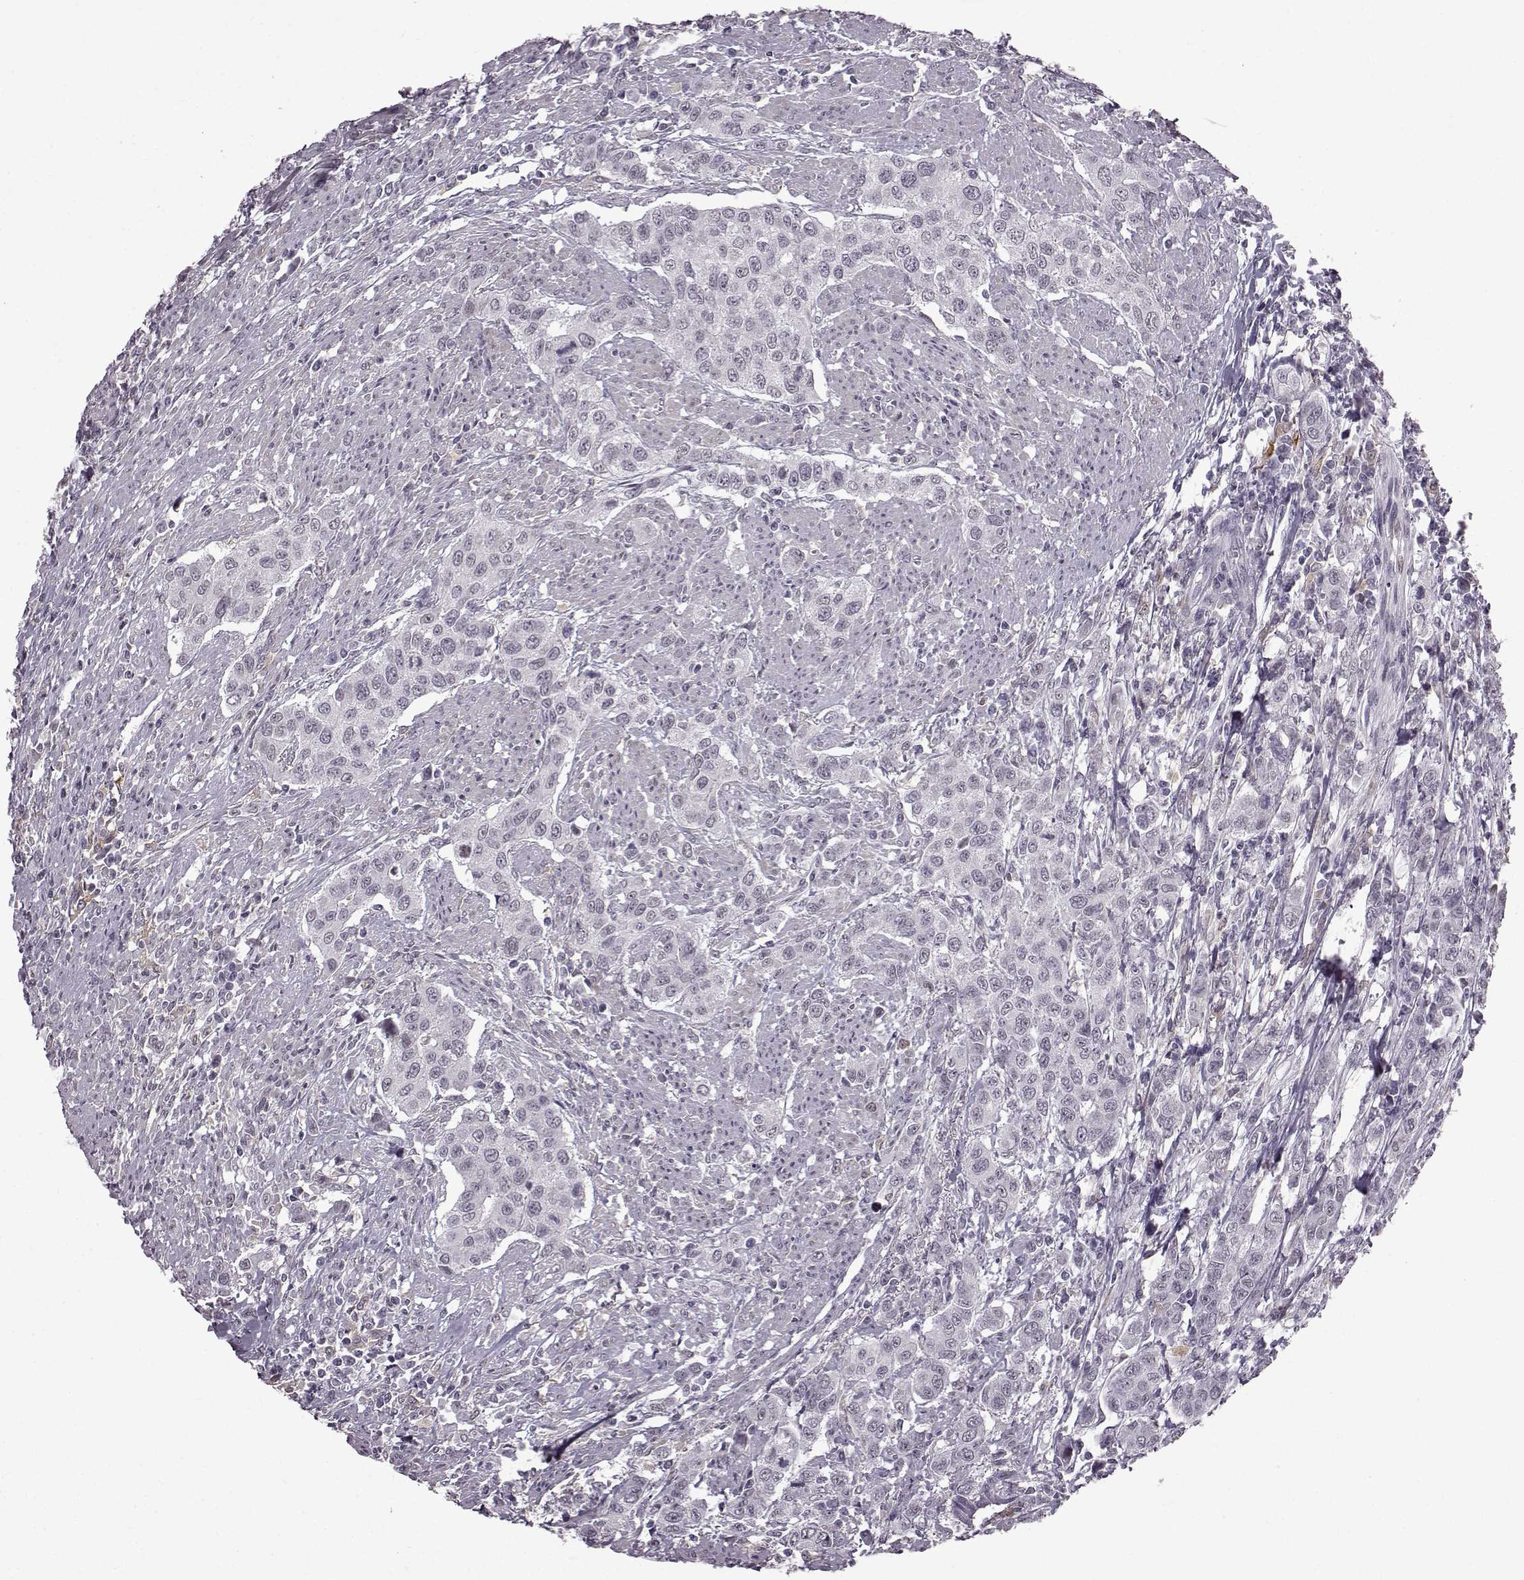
{"staining": {"intensity": "negative", "quantity": "none", "location": "none"}, "tissue": "urothelial cancer", "cell_type": "Tumor cells", "image_type": "cancer", "snomed": [{"axis": "morphology", "description": "Urothelial carcinoma, High grade"}, {"axis": "topography", "description": "Urinary bladder"}], "caption": "IHC photomicrograph of neoplastic tissue: urothelial cancer stained with DAB (3,3'-diaminobenzidine) exhibits no significant protein staining in tumor cells.", "gene": "SLC28A2", "patient": {"sex": "female", "age": 58}}